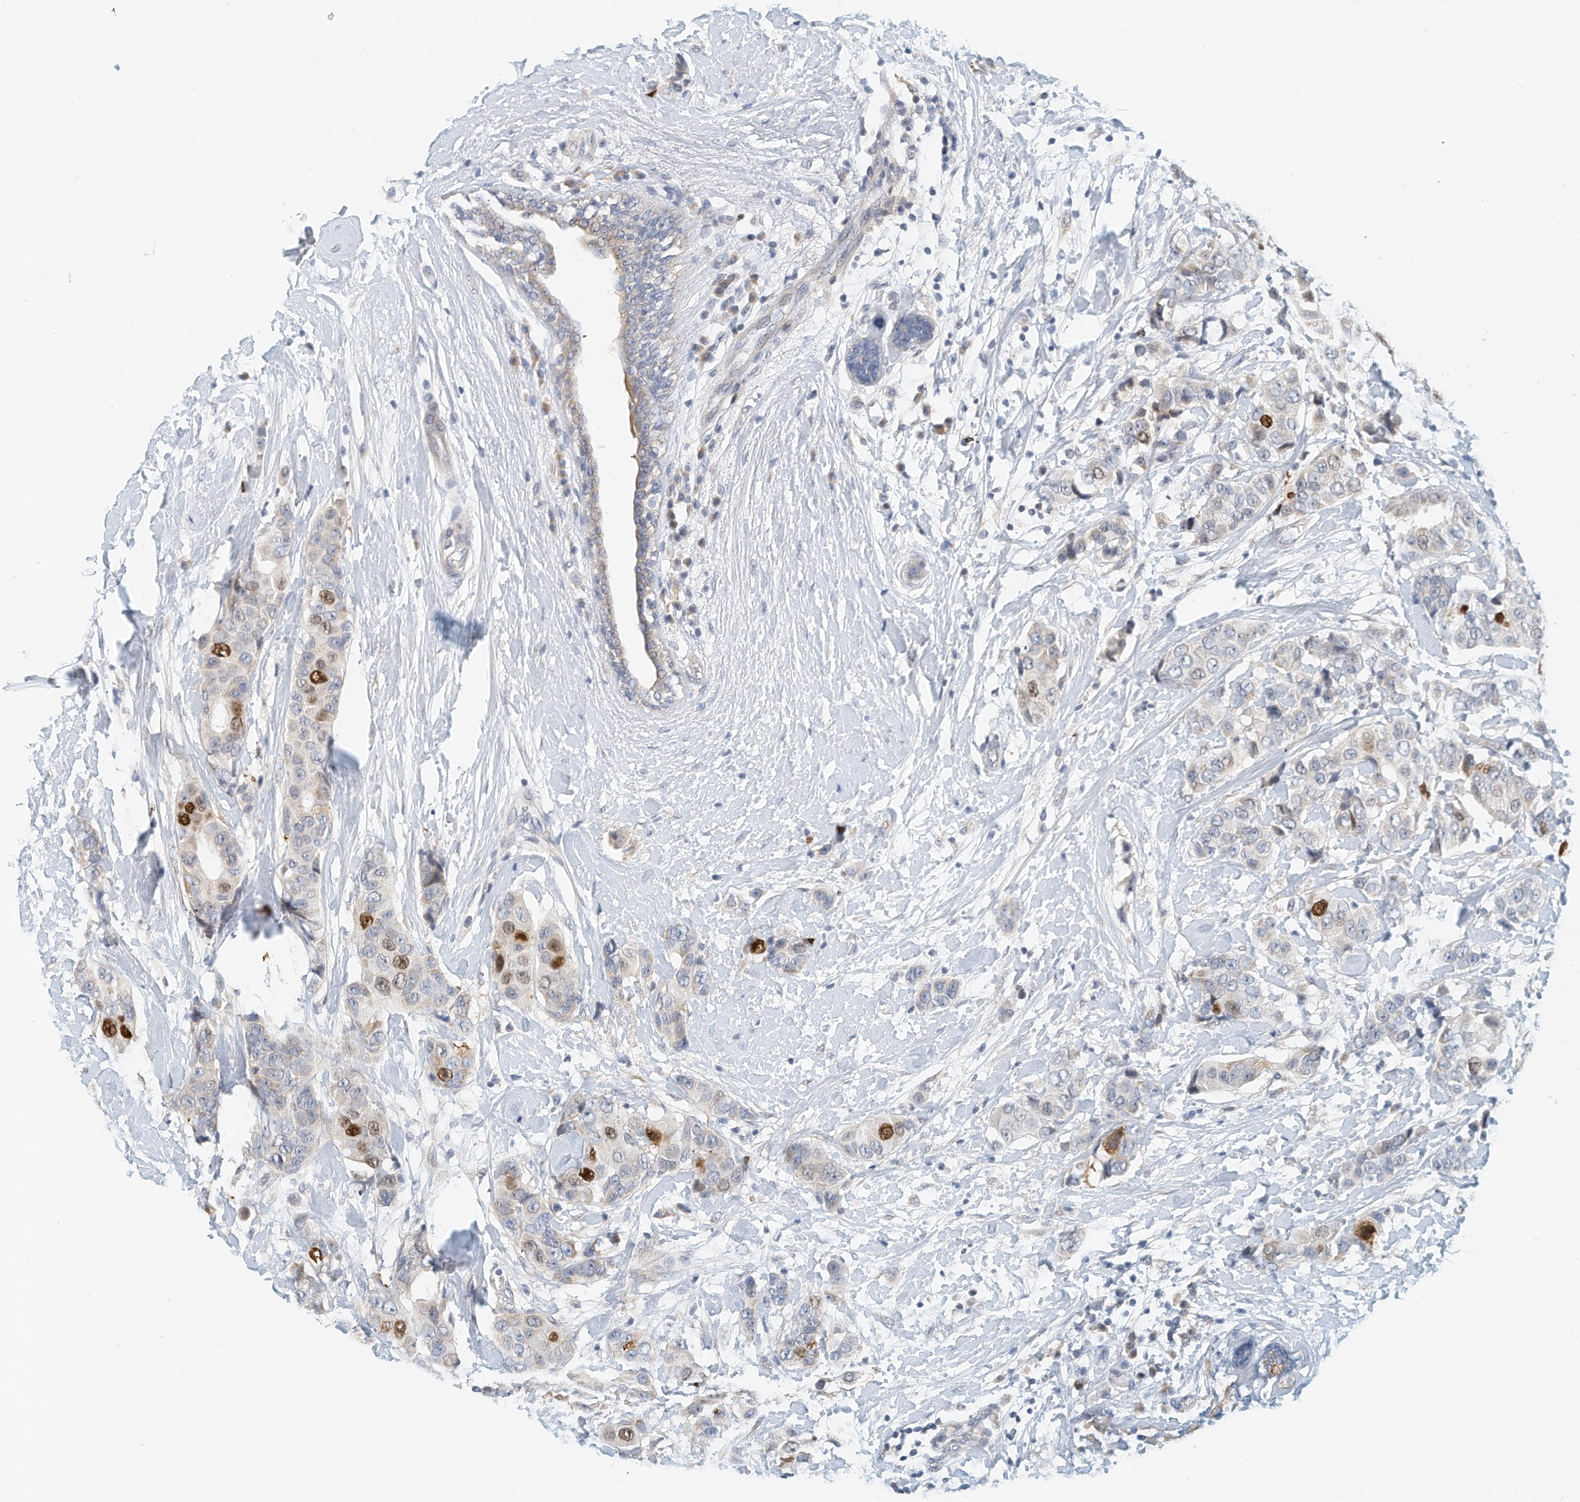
{"staining": {"intensity": "strong", "quantity": "<25%", "location": "nuclear"}, "tissue": "breast cancer", "cell_type": "Tumor cells", "image_type": "cancer", "snomed": [{"axis": "morphology", "description": "Normal tissue, NOS"}, {"axis": "morphology", "description": "Duct carcinoma"}, {"axis": "topography", "description": "Breast"}], "caption": "Strong nuclear protein expression is identified in approximately <25% of tumor cells in breast intraductal carcinoma.", "gene": "ARHGAP28", "patient": {"sex": "female", "age": 39}}